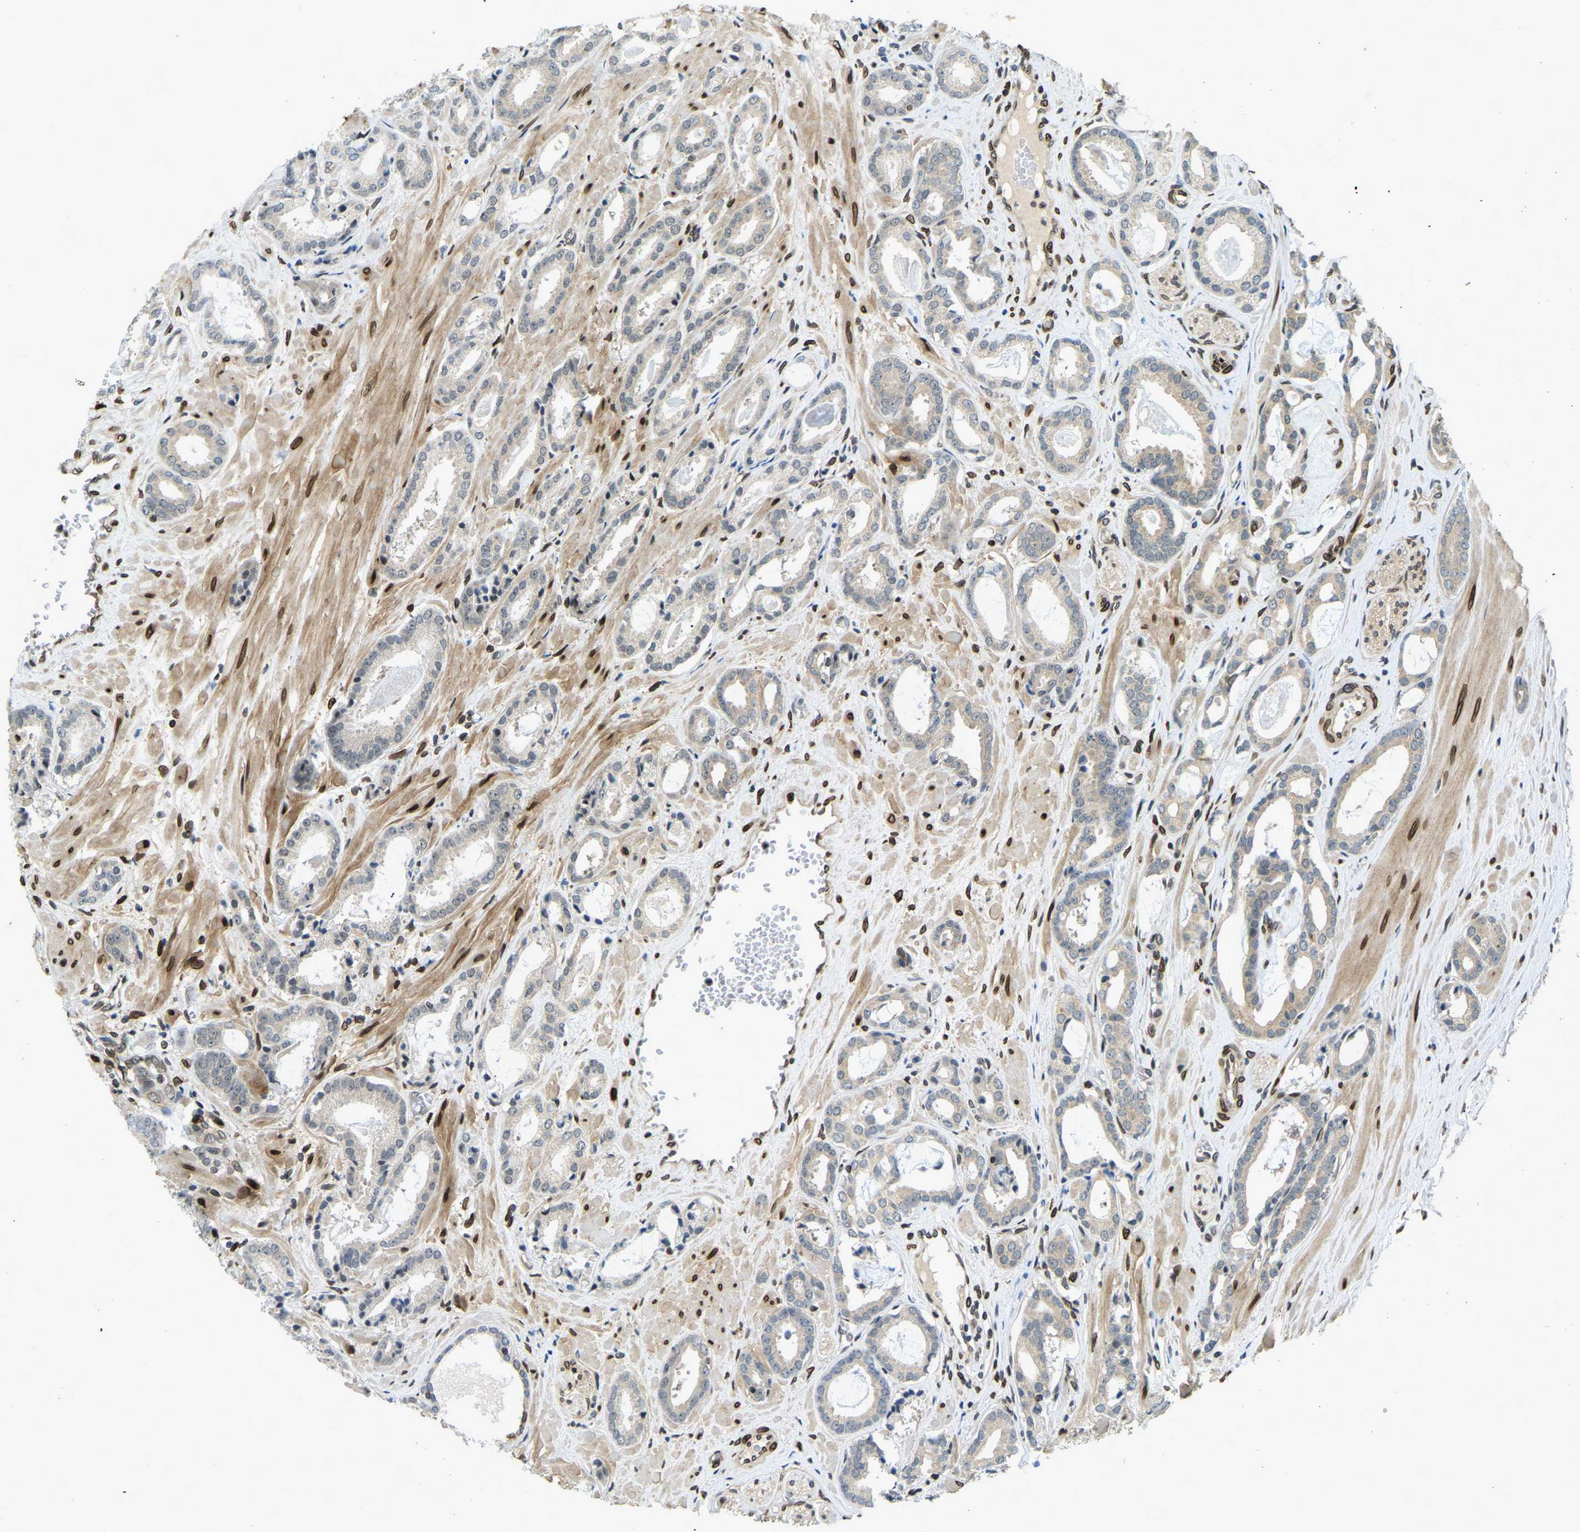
{"staining": {"intensity": "negative", "quantity": "none", "location": "none"}, "tissue": "prostate cancer", "cell_type": "Tumor cells", "image_type": "cancer", "snomed": [{"axis": "morphology", "description": "Adenocarcinoma, Low grade"}, {"axis": "topography", "description": "Prostate"}], "caption": "Immunohistochemical staining of prostate cancer reveals no significant positivity in tumor cells.", "gene": "SYNE1", "patient": {"sex": "male", "age": 53}}